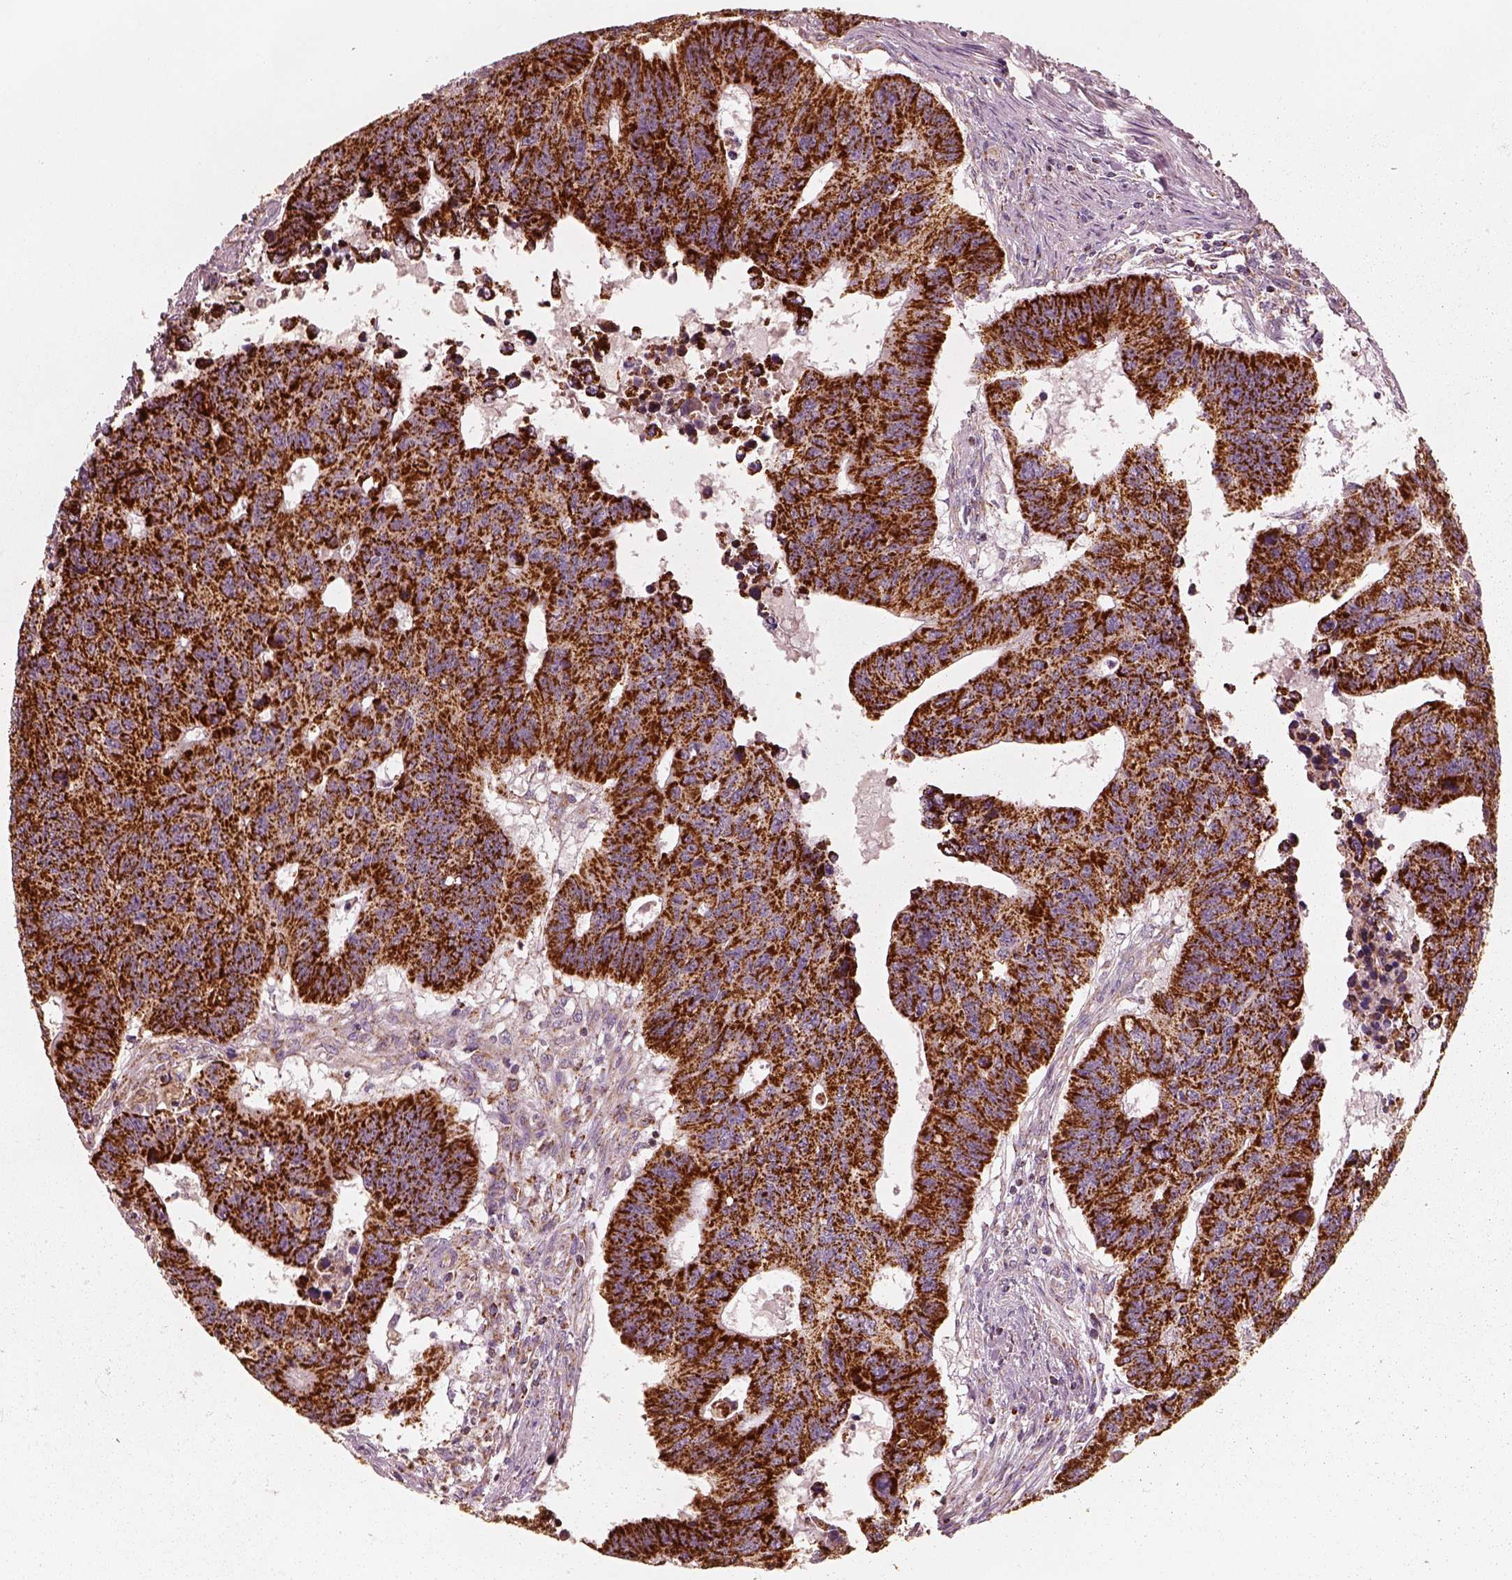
{"staining": {"intensity": "strong", "quantity": ">75%", "location": "cytoplasmic/membranous"}, "tissue": "colorectal cancer", "cell_type": "Tumor cells", "image_type": "cancer", "snomed": [{"axis": "morphology", "description": "Adenocarcinoma, NOS"}, {"axis": "topography", "description": "Rectum"}], "caption": "Colorectal cancer (adenocarcinoma) tissue reveals strong cytoplasmic/membranous expression in approximately >75% of tumor cells Using DAB (brown) and hematoxylin (blue) stains, captured at high magnification using brightfield microscopy.", "gene": "ENTPD6", "patient": {"sex": "female", "age": 85}}